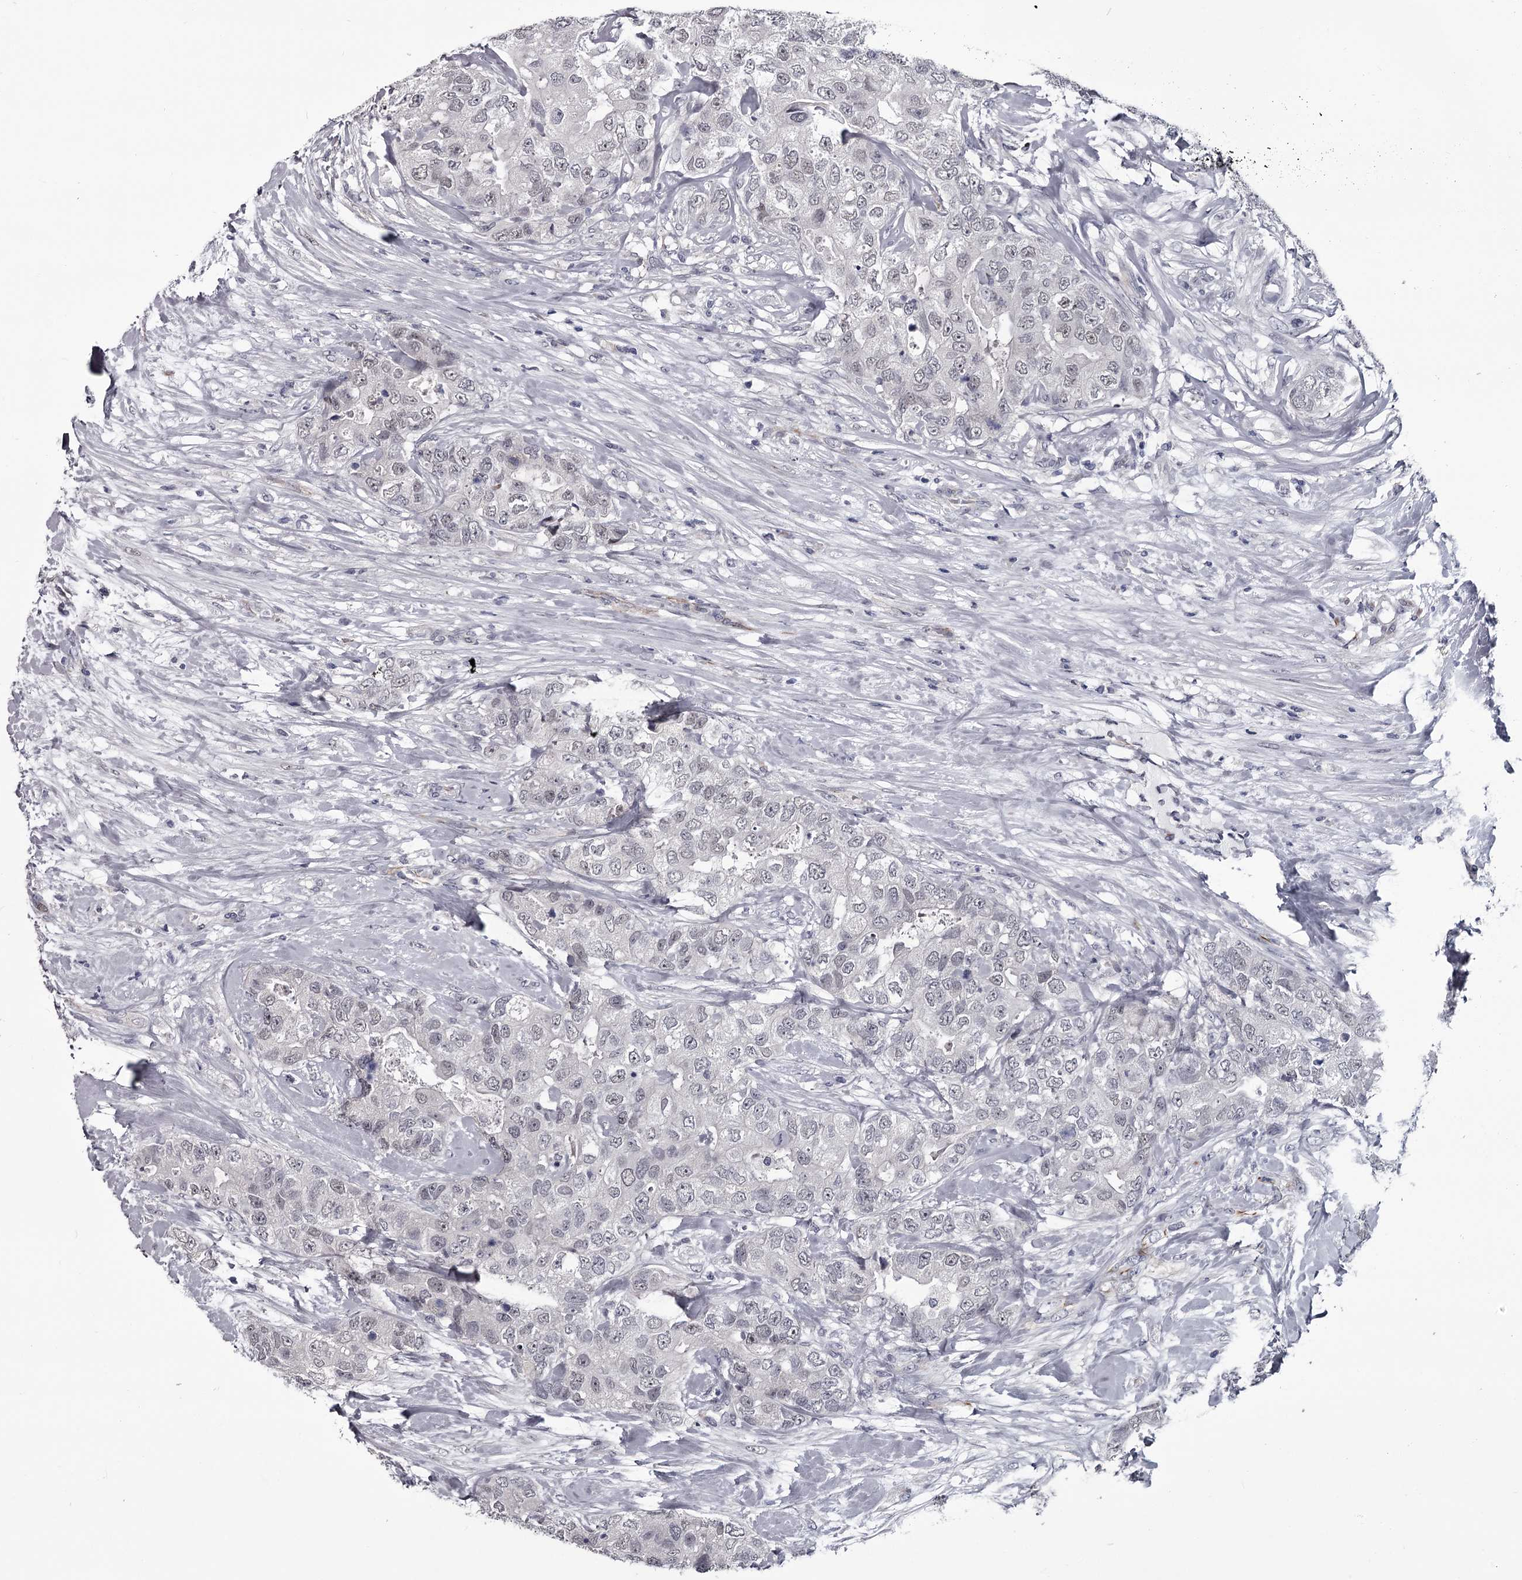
{"staining": {"intensity": "negative", "quantity": "none", "location": "none"}, "tissue": "breast cancer", "cell_type": "Tumor cells", "image_type": "cancer", "snomed": [{"axis": "morphology", "description": "Duct carcinoma"}, {"axis": "topography", "description": "Breast"}], "caption": "Tumor cells are negative for brown protein staining in breast infiltrating ductal carcinoma.", "gene": "PRPF40B", "patient": {"sex": "female", "age": 62}}